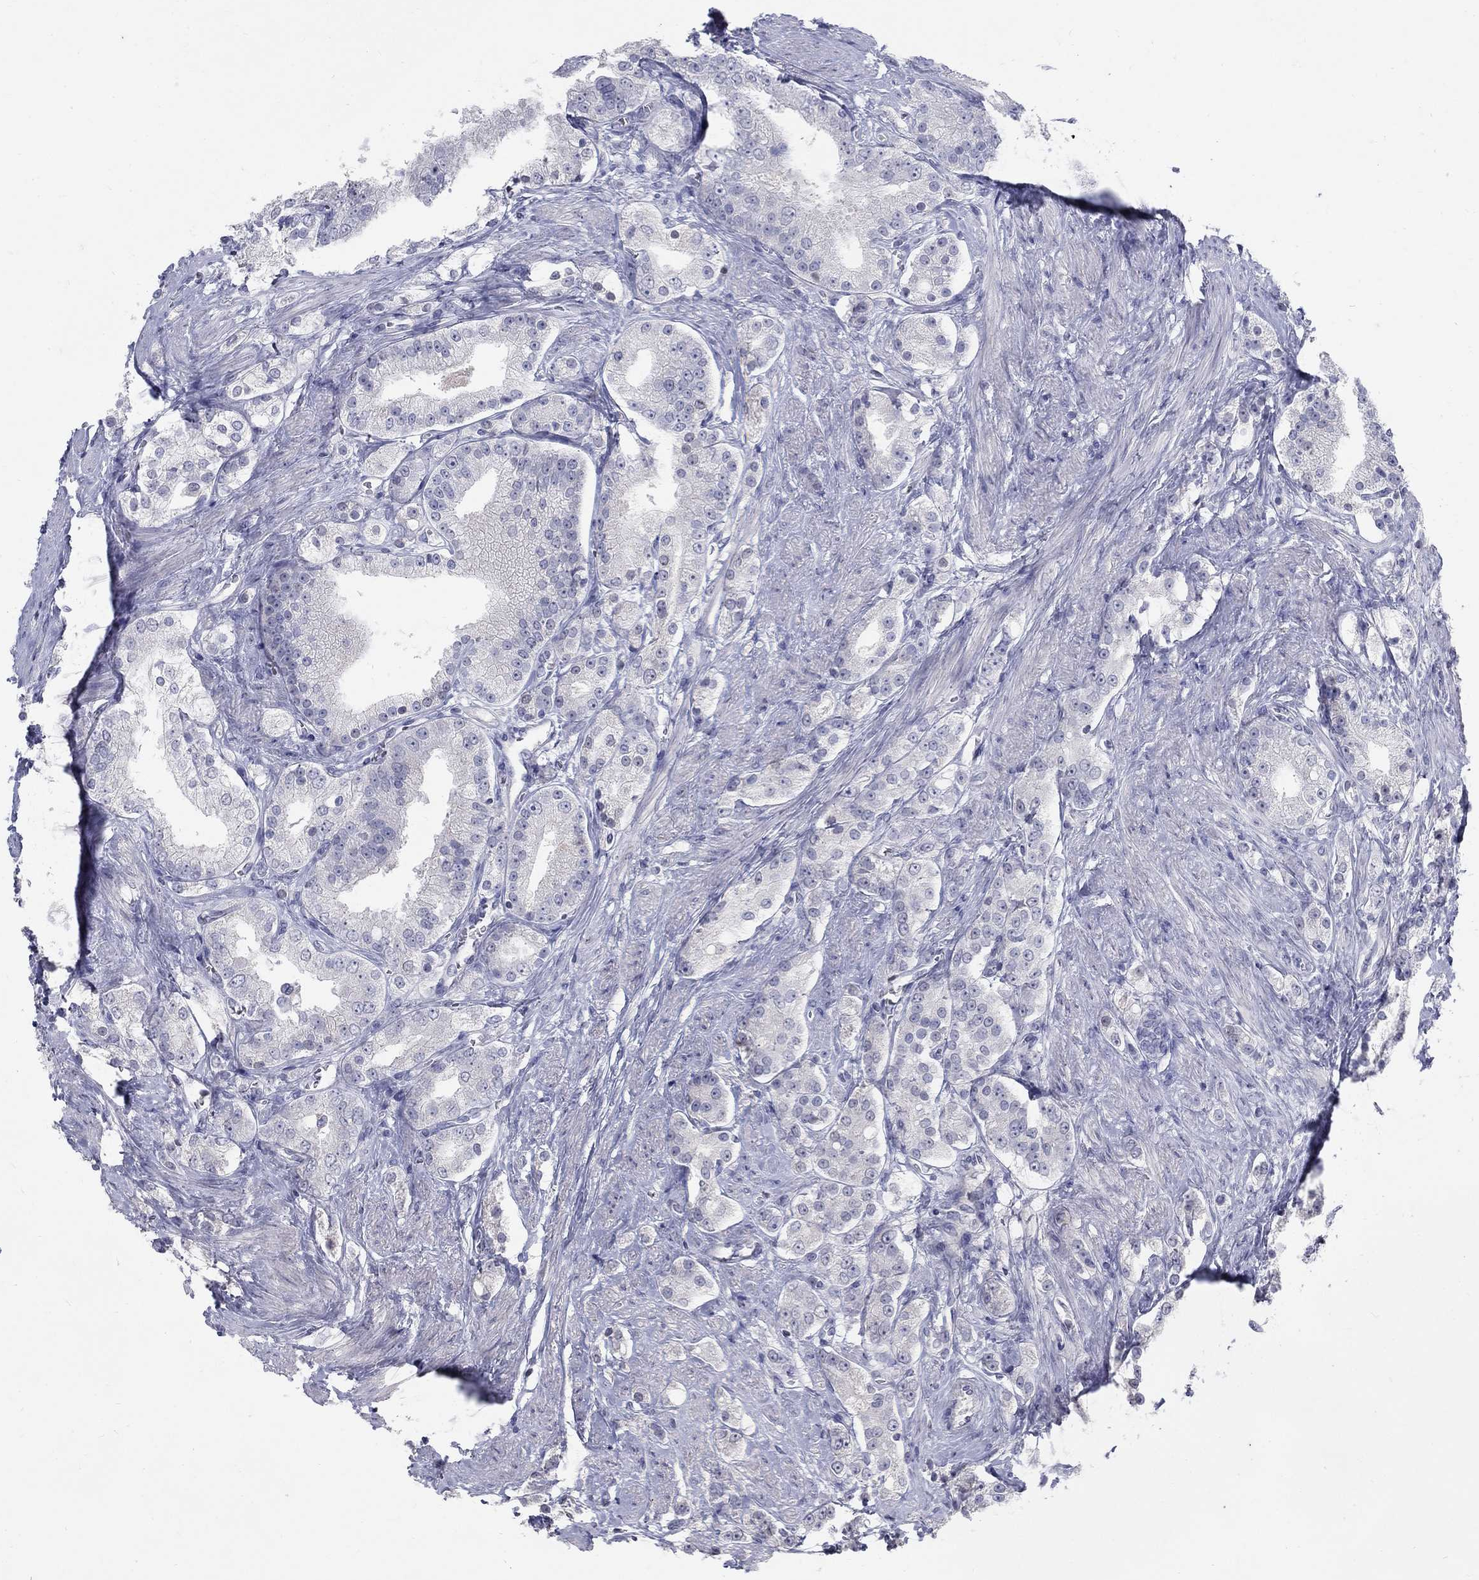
{"staining": {"intensity": "negative", "quantity": "none", "location": "none"}, "tissue": "prostate cancer", "cell_type": "Tumor cells", "image_type": "cancer", "snomed": [{"axis": "morphology", "description": "Adenocarcinoma, NOS"}, {"axis": "topography", "description": "Prostate and seminal vesicle, NOS"}, {"axis": "topography", "description": "Prostate"}], "caption": "There is no significant staining in tumor cells of prostate cancer (adenocarcinoma).", "gene": "PTH1R", "patient": {"sex": "male", "age": 67}}